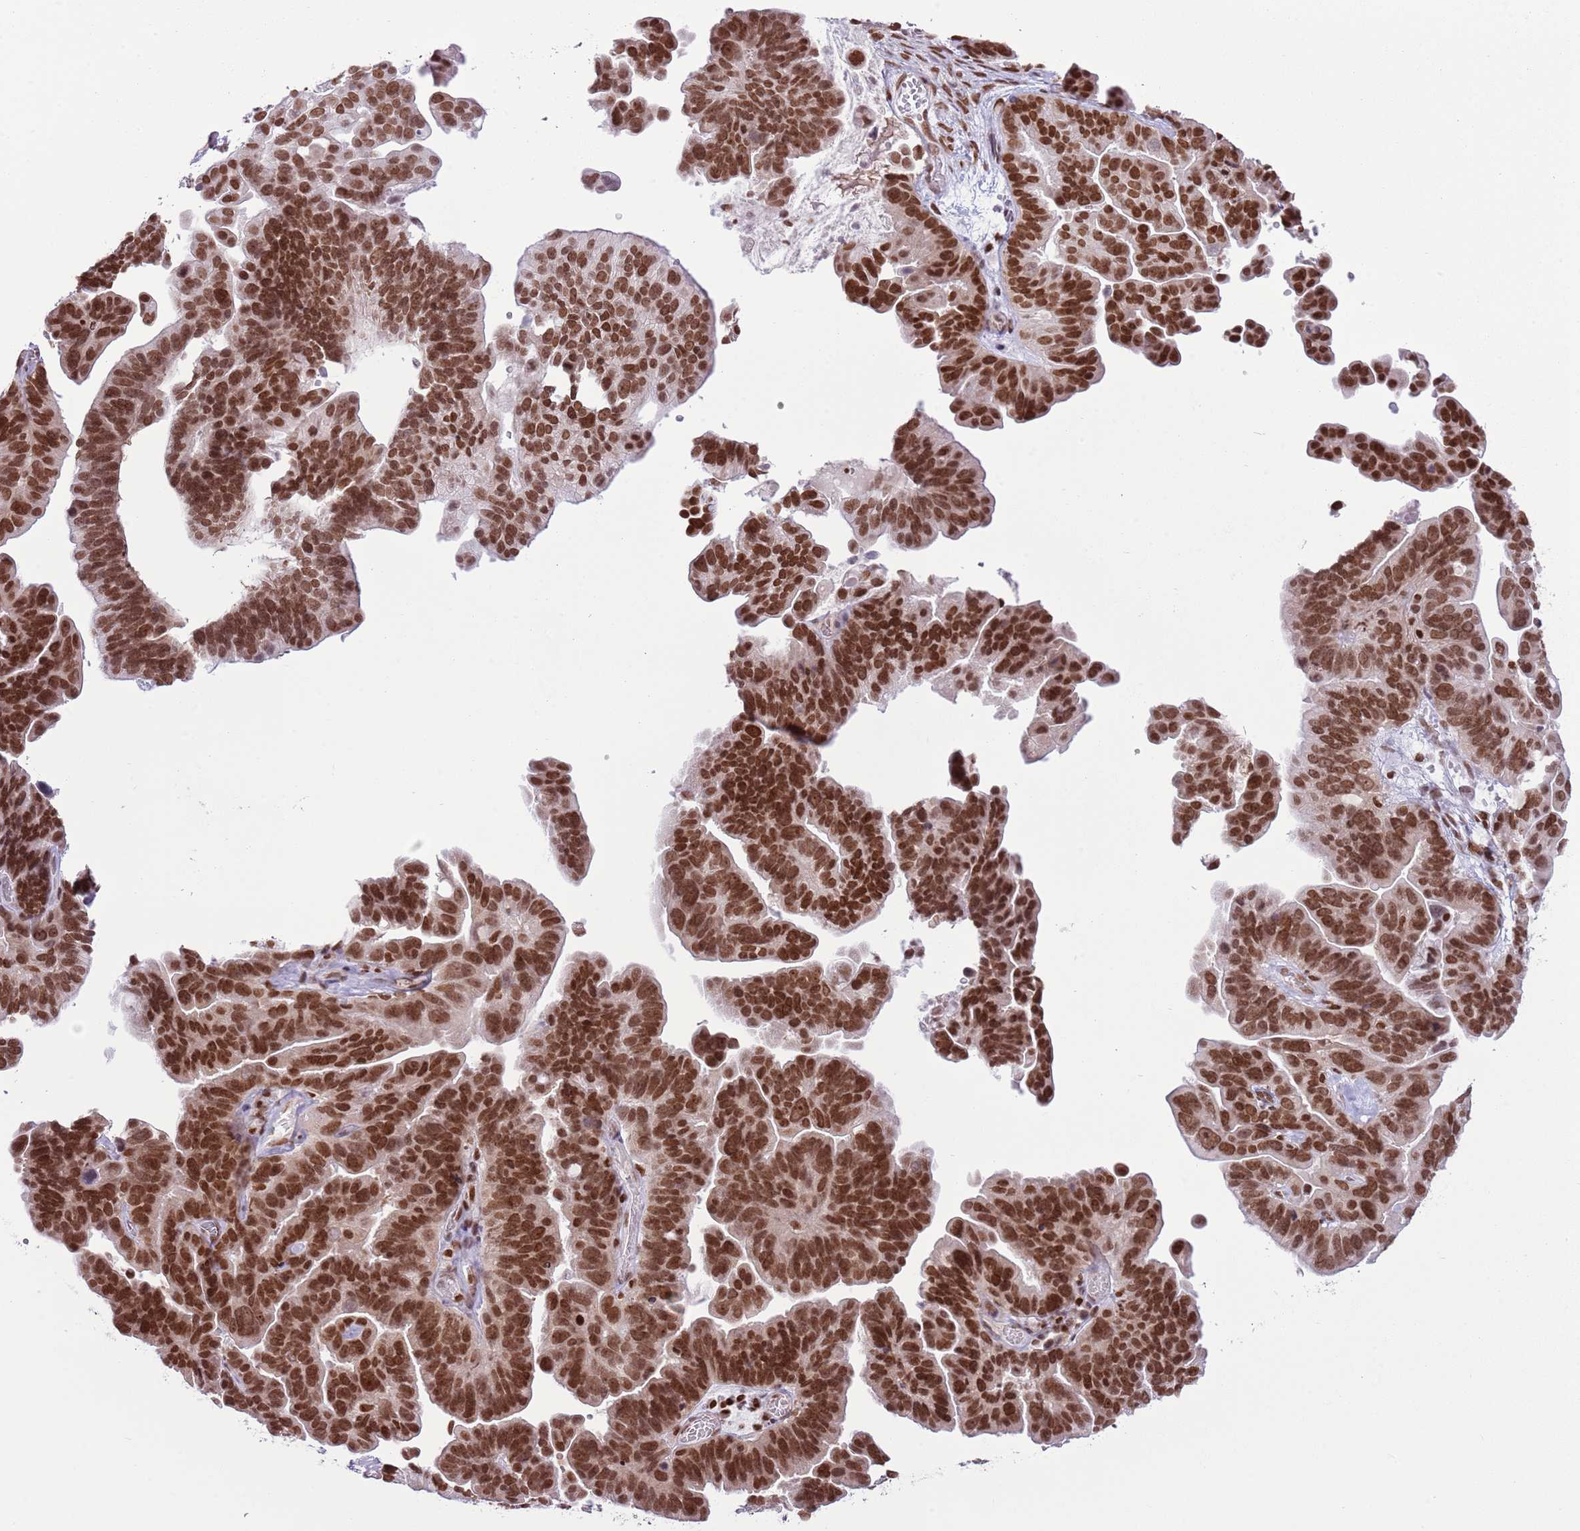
{"staining": {"intensity": "strong", "quantity": ">75%", "location": "nuclear"}, "tissue": "ovarian cancer", "cell_type": "Tumor cells", "image_type": "cancer", "snomed": [{"axis": "morphology", "description": "Cystadenocarcinoma, serous, NOS"}, {"axis": "topography", "description": "Ovary"}], "caption": "Strong nuclear staining is seen in approximately >75% of tumor cells in ovarian cancer. Nuclei are stained in blue.", "gene": "SELENOH", "patient": {"sex": "female", "age": 56}}